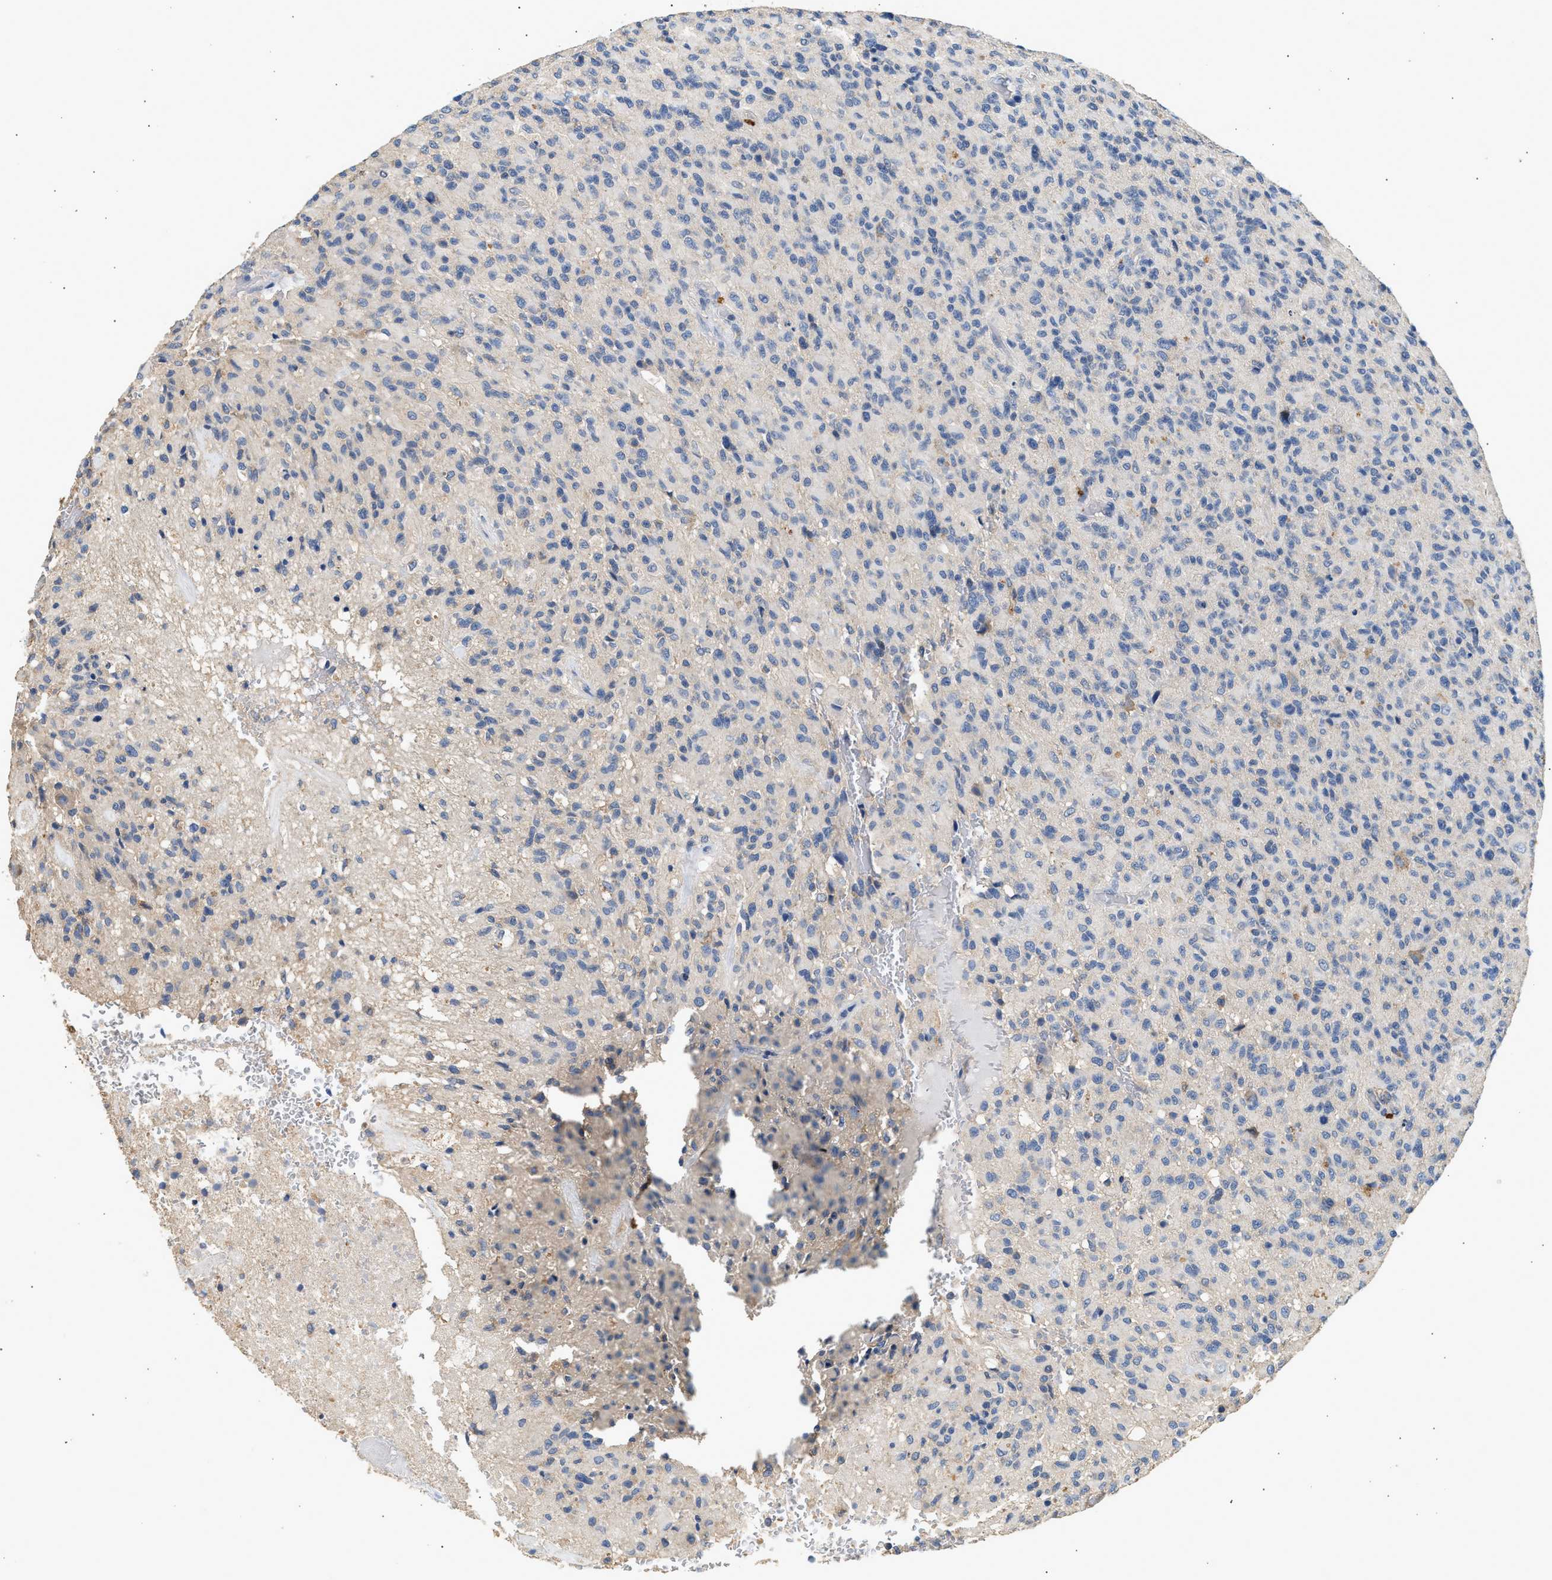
{"staining": {"intensity": "negative", "quantity": "none", "location": "none"}, "tissue": "glioma", "cell_type": "Tumor cells", "image_type": "cancer", "snomed": [{"axis": "morphology", "description": "Glioma, malignant, High grade"}, {"axis": "topography", "description": "Brain"}], "caption": "This is a histopathology image of immunohistochemistry (IHC) staining of glioma, which shows no expression in tumor cells.", "gene": "WDR31", "patient": {"sex": "male", "age": 71}}